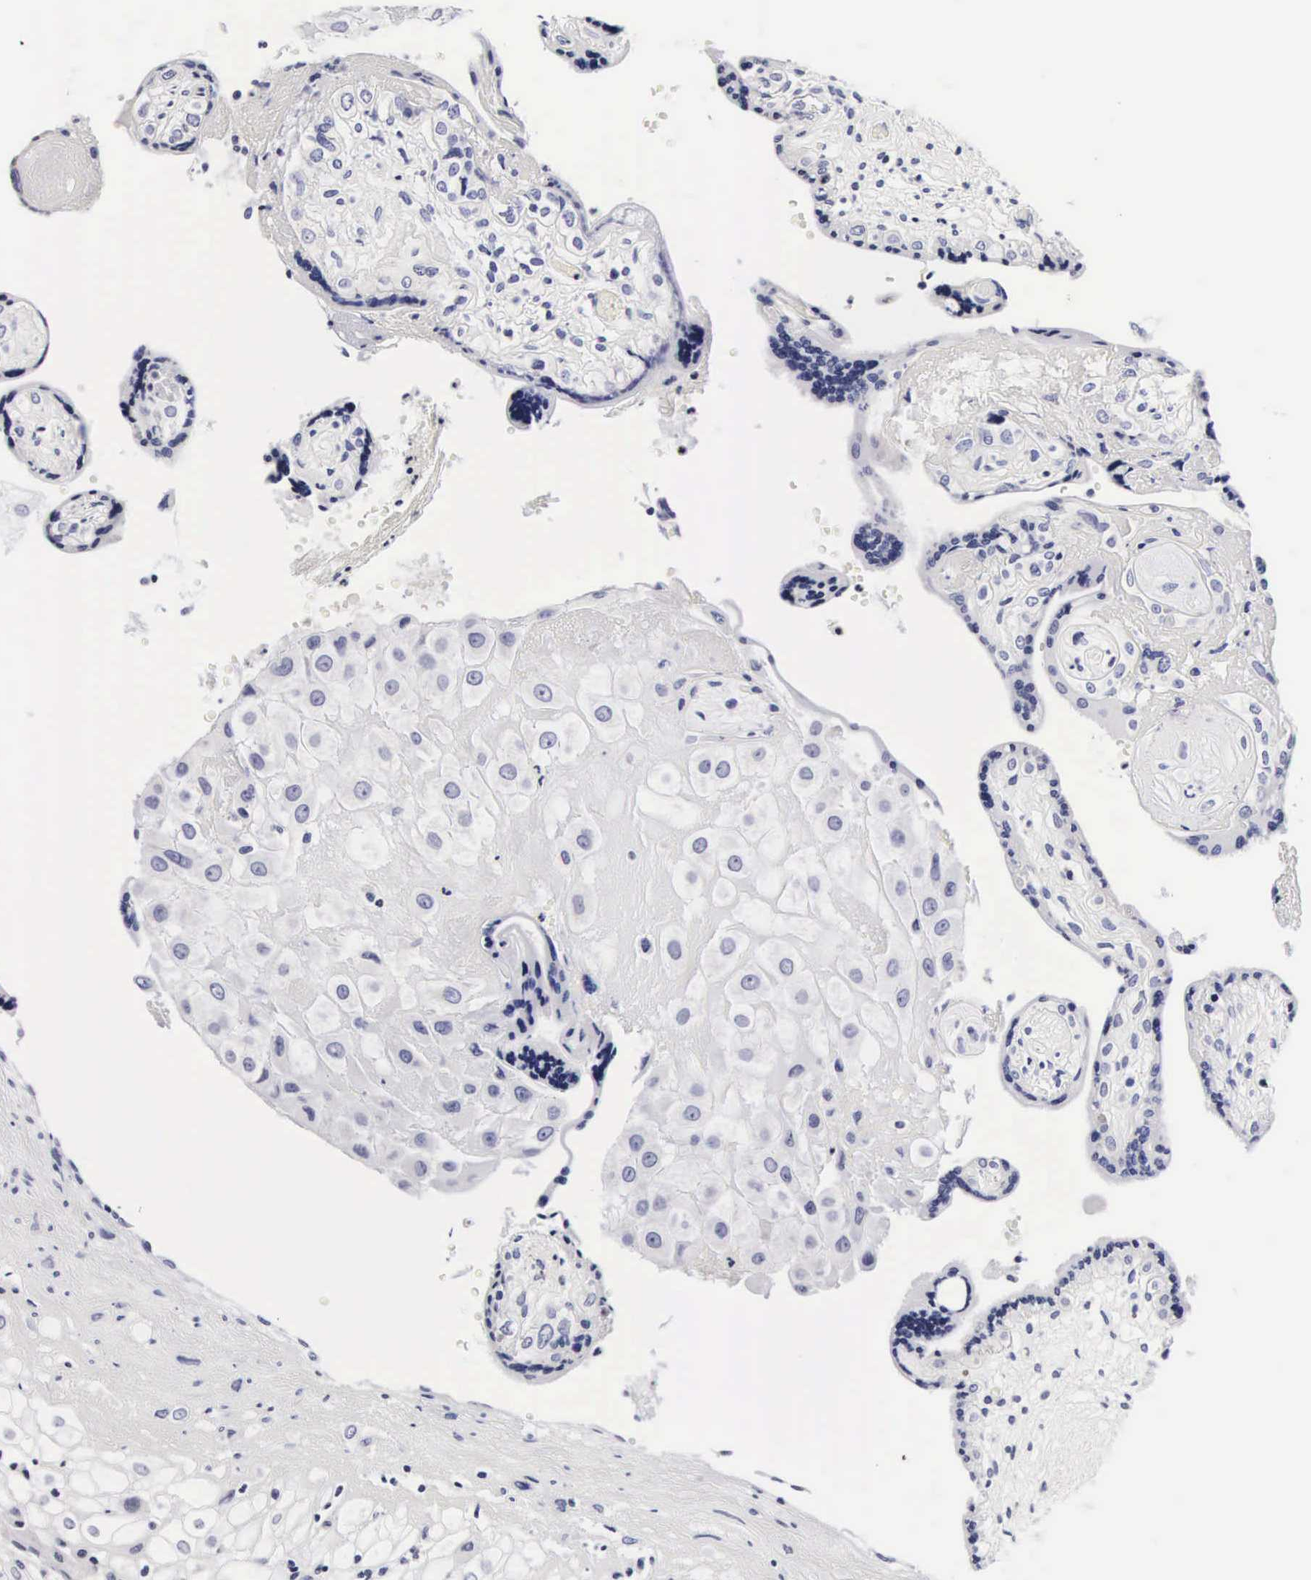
{"staining": {"intensity": "negative", "quantity": "none", "location": "none"}, "tissue": "placenta", "cell_type": "Decidual cells", "image_type": "normal", "snomed": [{"axis": "morphology", "description": "Normal tissue, NOS"}, {"axis": "topography", "description": "Placenta"}], "caption": "Placenta stained for a protein using immunohistochemistry (IHC) displays no staining decidual cells.", "gene": "RNASE6", "patient": {"sex": "female", "age": 24}}